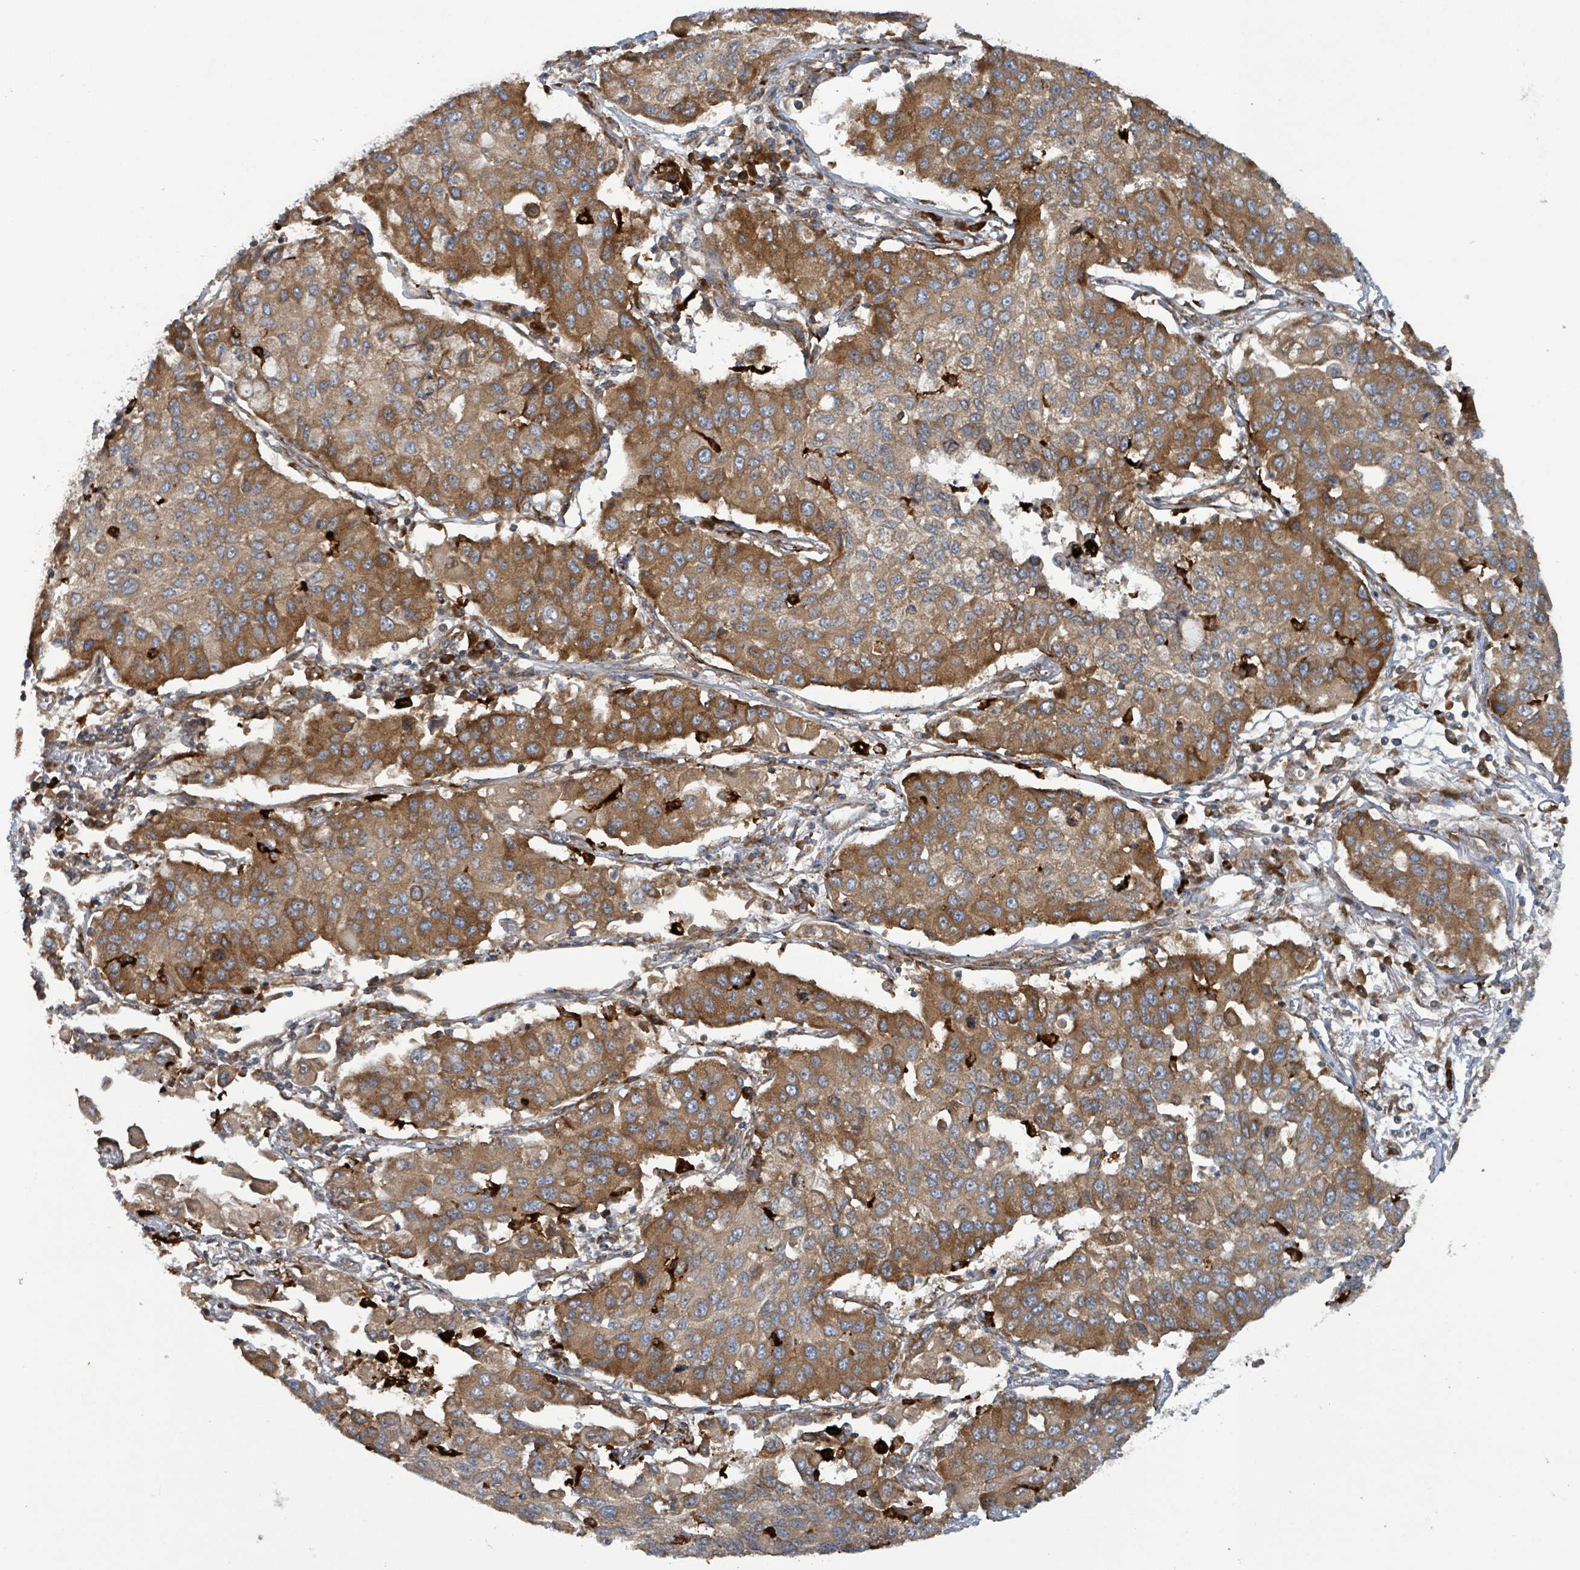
{"staining": {"intensity": "moderate", "quantity": ">75%", "location": "cytoplasmic/membranous"}, "tissue": "lung cancer", "cell_type": "Tumor cells", "image_type": "cancer", "snomed": [{"axis": "morphology", "description": "Squamous cell carcinoma, NOS"}, {"axis": "topography", "description": "Lung"}], "caption": "Moderate cytoplasmic/membranous staining for a protein is identified in about >75% of tumor cells of lung cancer (squamous cell carcinoma) using IHC.", "gene": "OR51E1", "patient": {"sex": "male", "age": 74}}